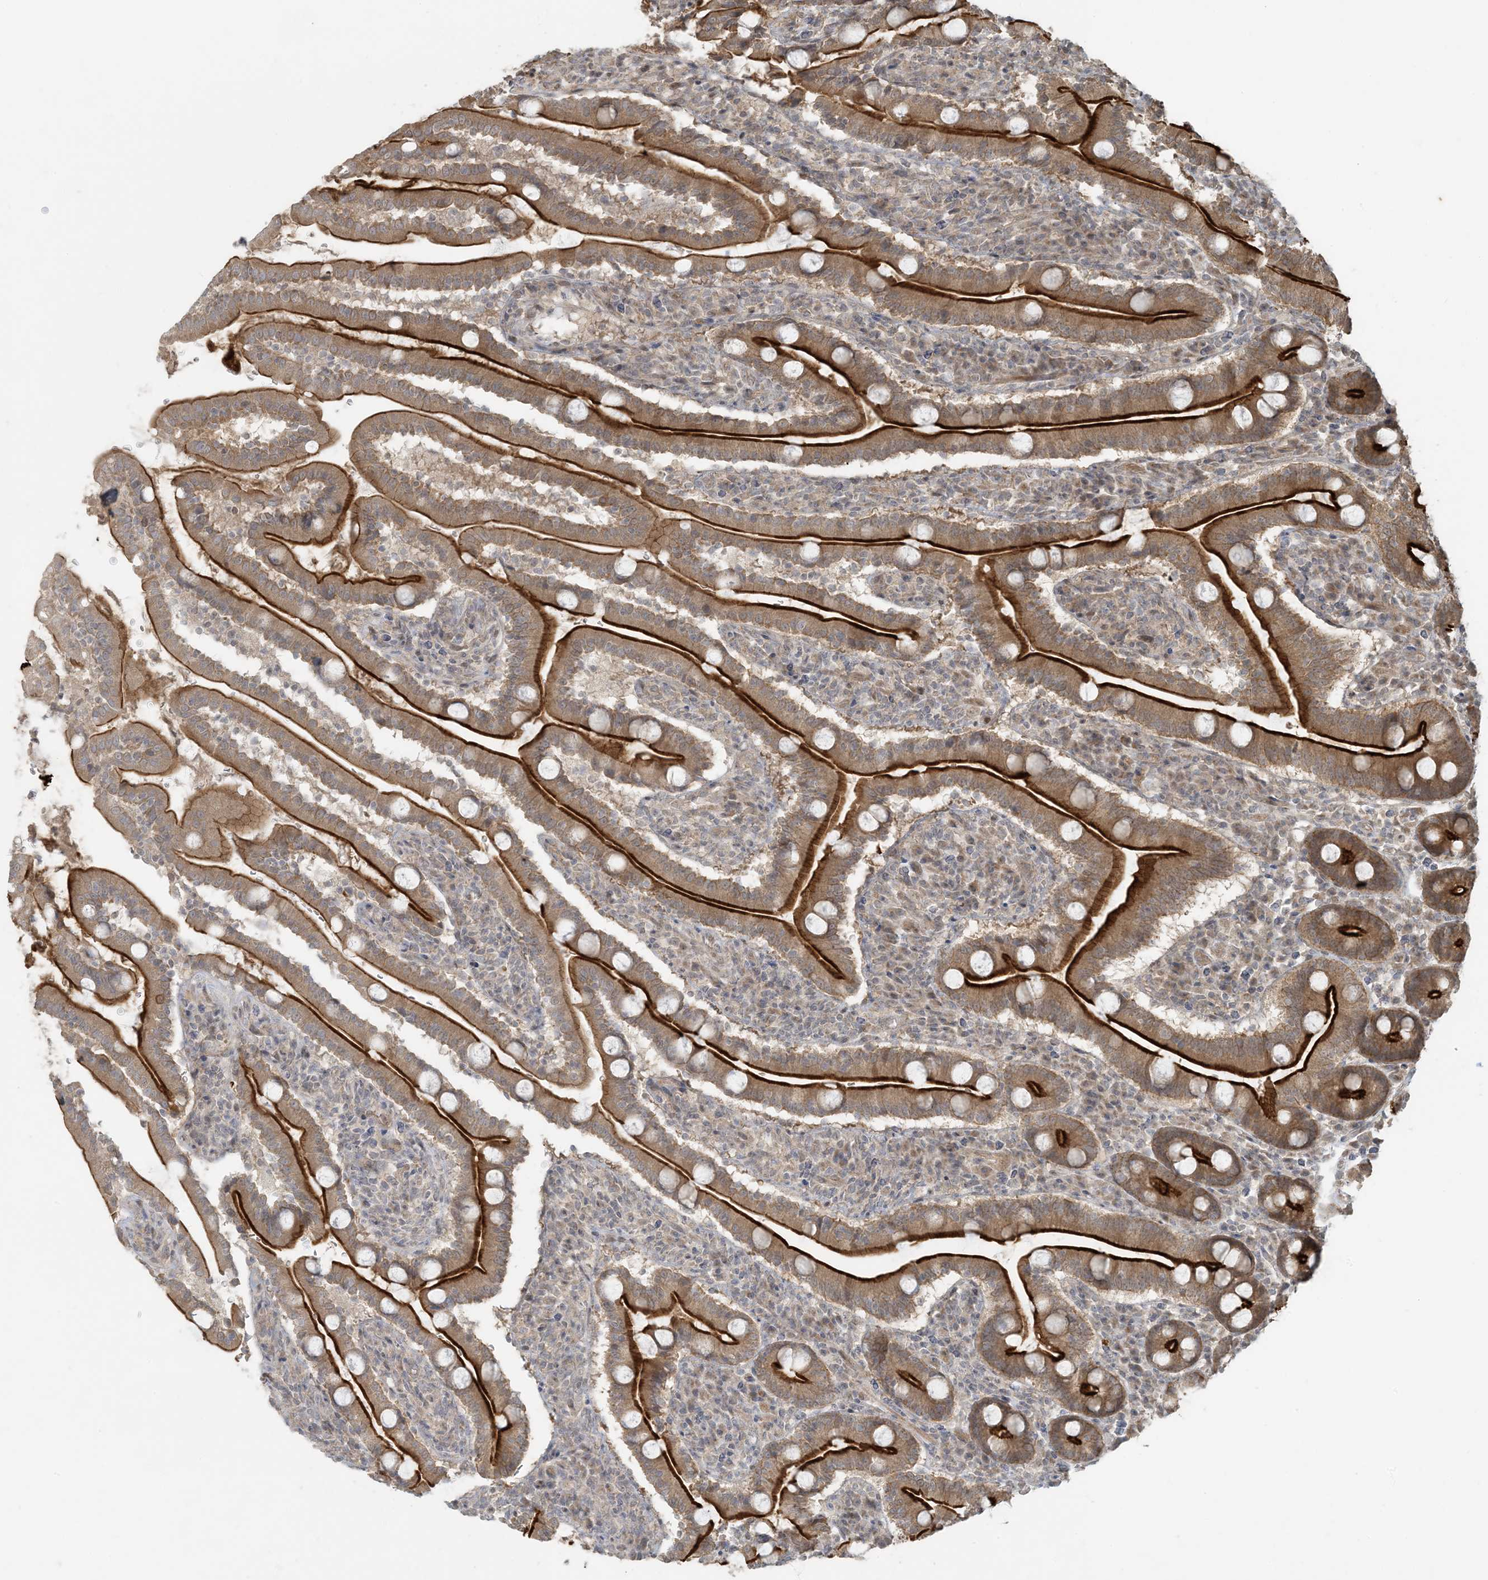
{"staining": {"intensity": "strong", "quantity": ">75%", "location": "cytoplasmic/membranous"}, "tissue": "duodenum", "cell_type": "Glandular cells", "image_type": "normal", "snomed": [{"axis": "morphology", "description": "Normal tissue, NOS"}, {"axis": "topography", "description": "Duodenum"}], "caption": "Immunohistochemical staining of normal human duodenum demonstrates strong cytoplasmic/membranous protein positivity in approximately >75% of glandular cells.", "gene": "BCORL1", "patient": {"sex": "male", "age": 35}}